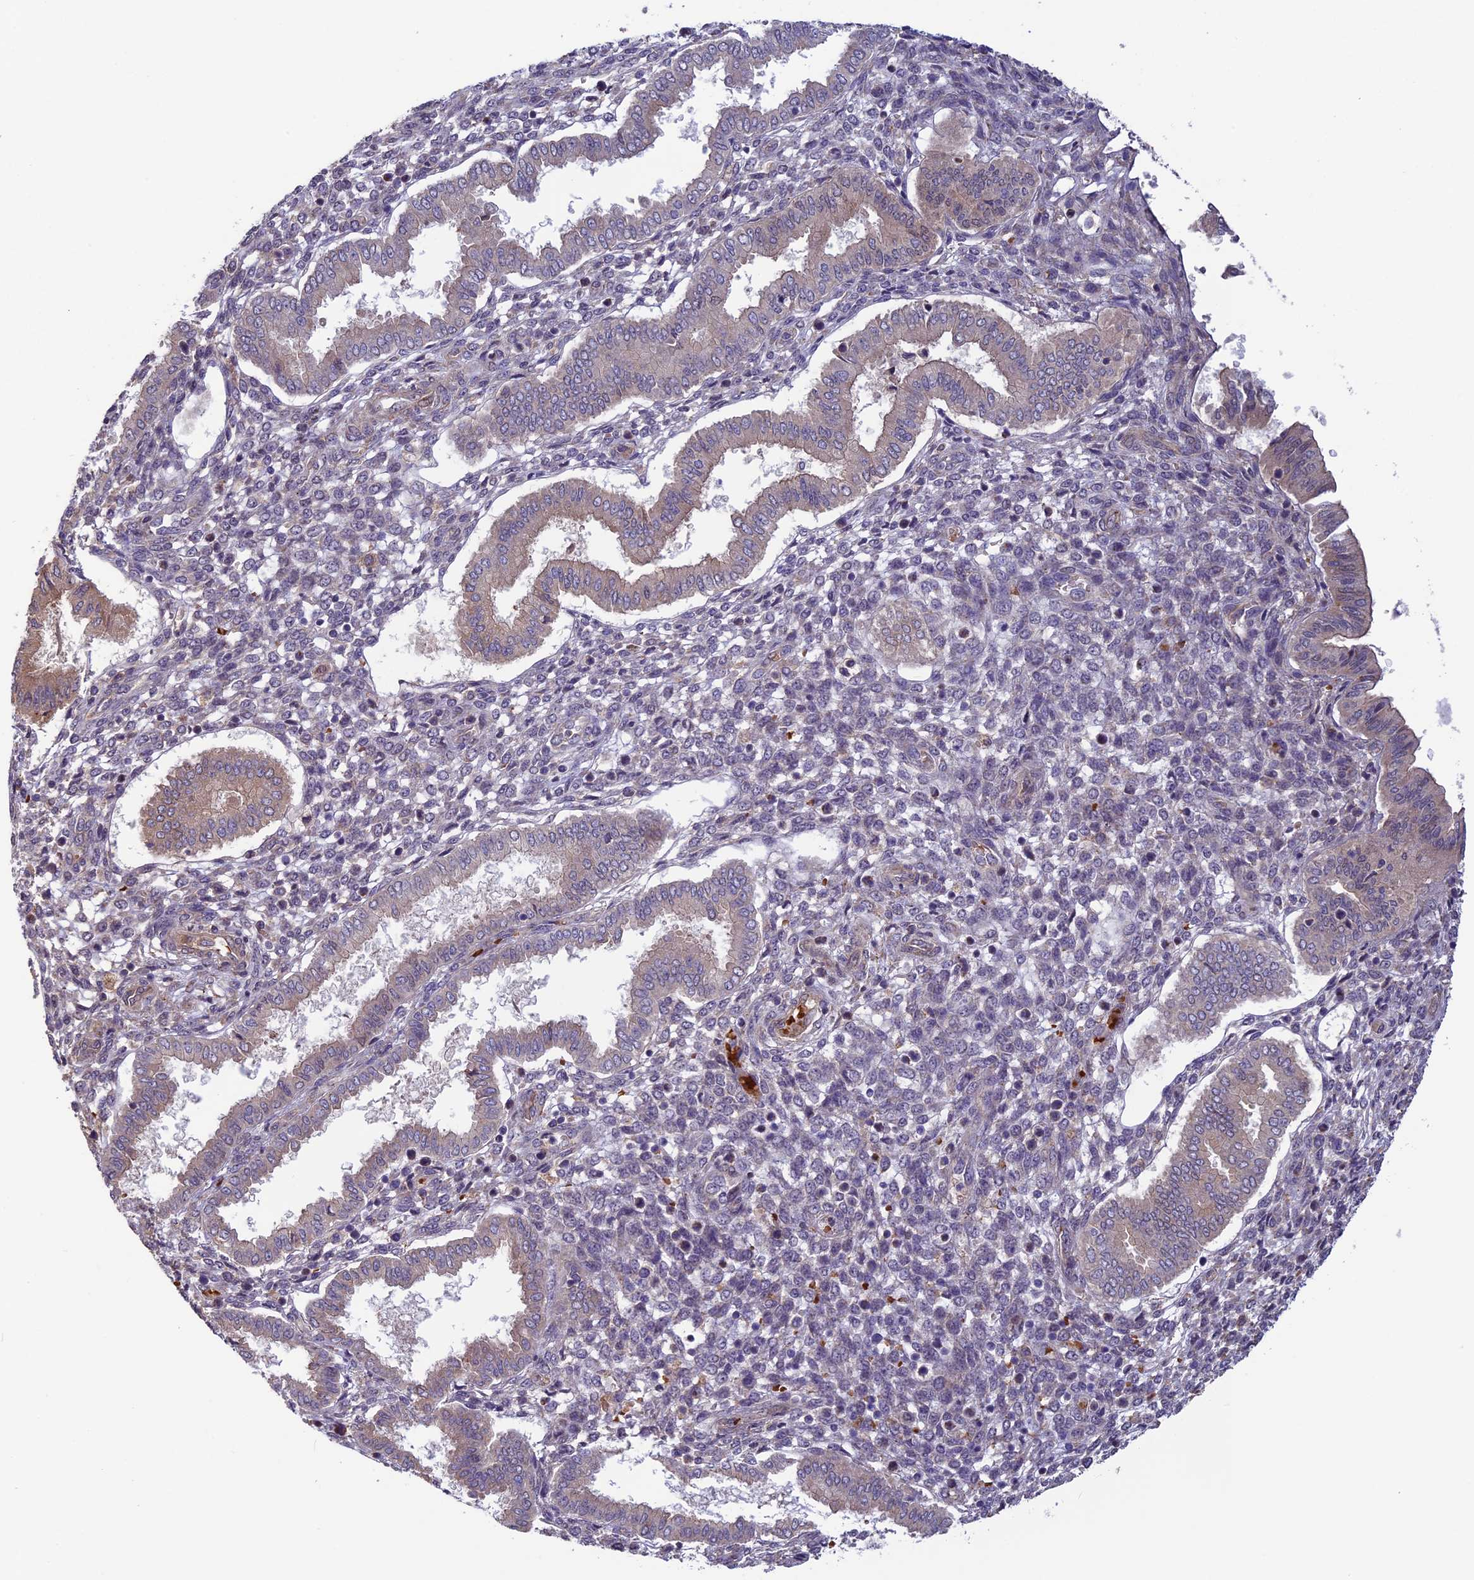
{"staining": {"intensity": "negative", "quantity": "none", "location": "none"}, "tissue": "endometrium", "cell_type": "Cells in endometrial stroma", "image_type": "normal", "snomed": [{"axis": "morphology", "description": "Normal tissue, NOS"}, {"axis": "topography", "description": "Endometrium"}], "caption": "Immunohistochemistry histopathology image of unremarkable endometrium: human endometrium stained with DAB reveals no significant protein staining in cells in endometrial stroma.", "gene": "CCDC9B", "patient": {"sex": "female", "age": 24}}